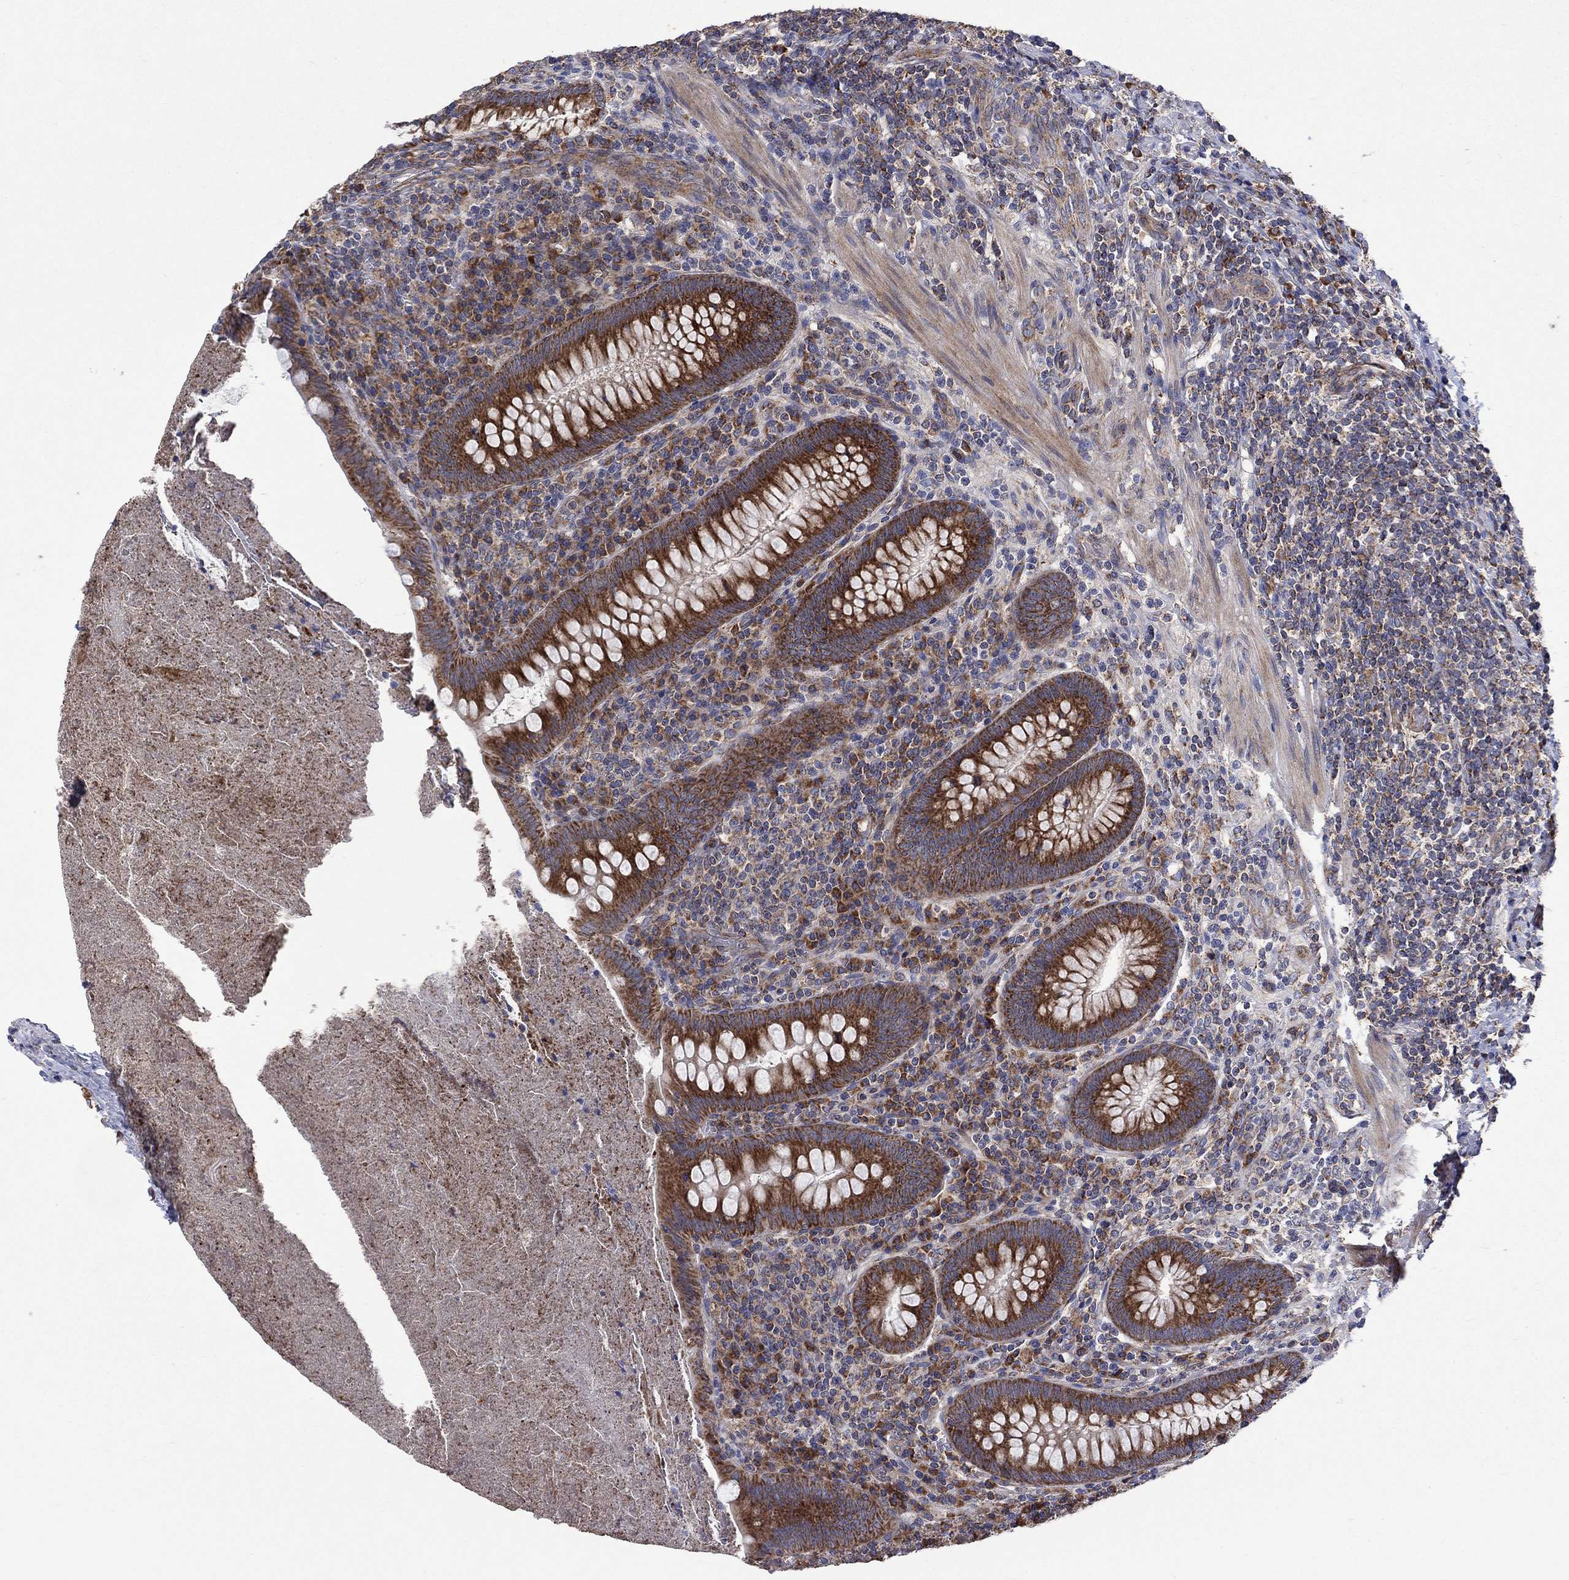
{"staining": {"intensity": "strong", "quantity": ">75%", "location": "cytoplasmic/membranous"}, "tissue": "appendix", "cell_type": "Glandular cells", "image_type": "normal", "snomed": [{"axis": "morphology", "description": "Normal tissue, NOS"}, {"axis": "topography", "description": "Appendix"}], "caption": "Immunohistochemical staining of normal human appendix demonstrates >75% levels of strong cytoplasmic/membranous protein staining in about >75% of glandular cells. (Stains: DAB (3,3'-diaminobenzidine) in brown, nuclei in blue, Microscopy: brightfield microscopy at high magnification).", "gene": "RPLP0", "patient": {"sex": "male", "age": 47}}